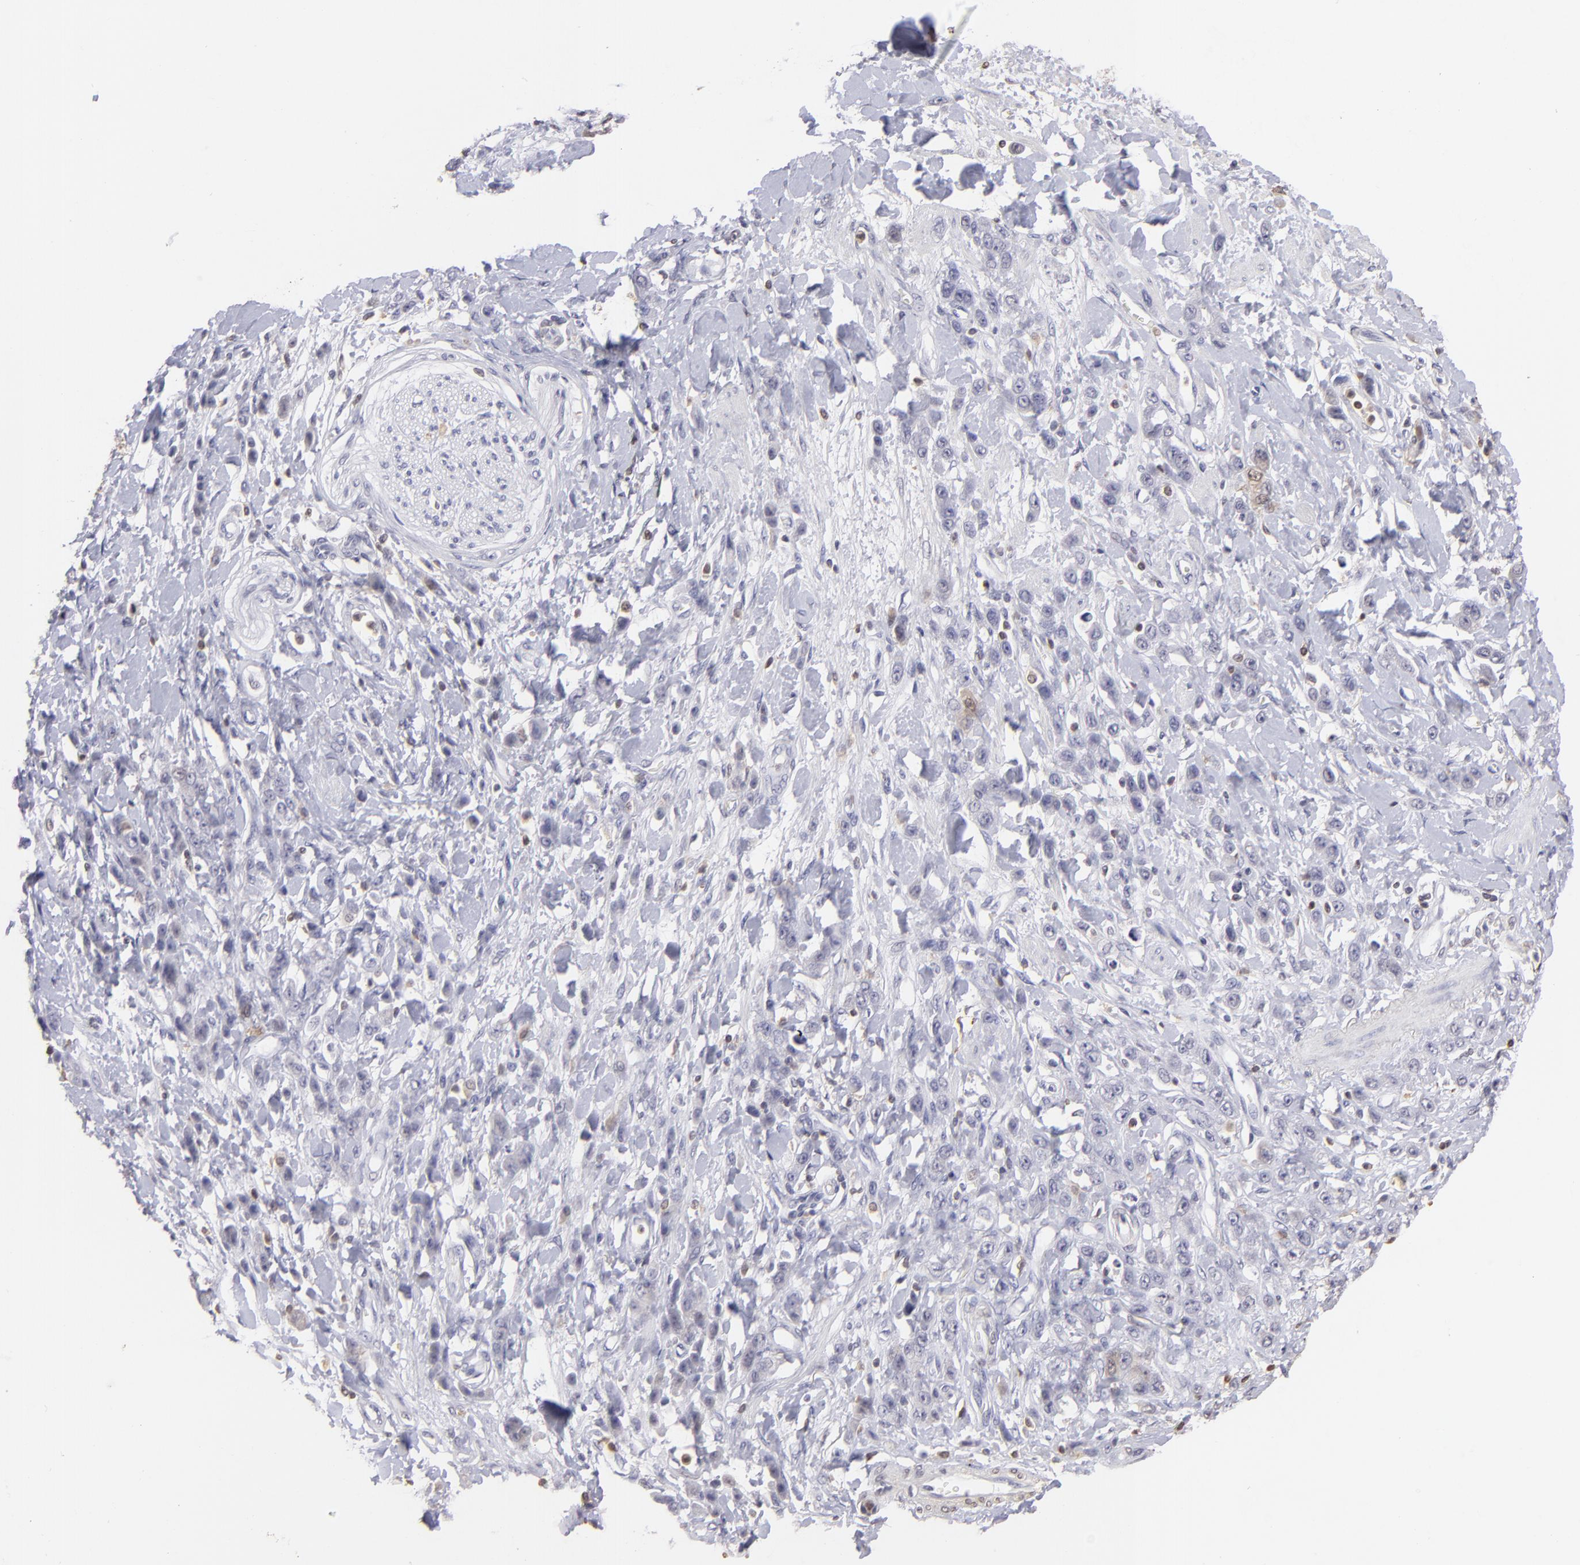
{"staining": {"intensity": "negative", "quantity": "none", "location": "none"}, "tissue": "stomach cancer", "cell_type": "Tumor cells", "image_type": "cancer", "snomed": [{"axis": "morphology", "description": "Normal tissue, NOS"}, {"axis": "morphology", "description": "Adenocarcinoma, NOS"}, {"axis": "topography", "description": "Stomach"}], "caption": "Tumor cells show no significant protein staining in stomach adenocarcinoma.", "gene": "S100A2", "patient": {"sex": "male", "age": 82}}